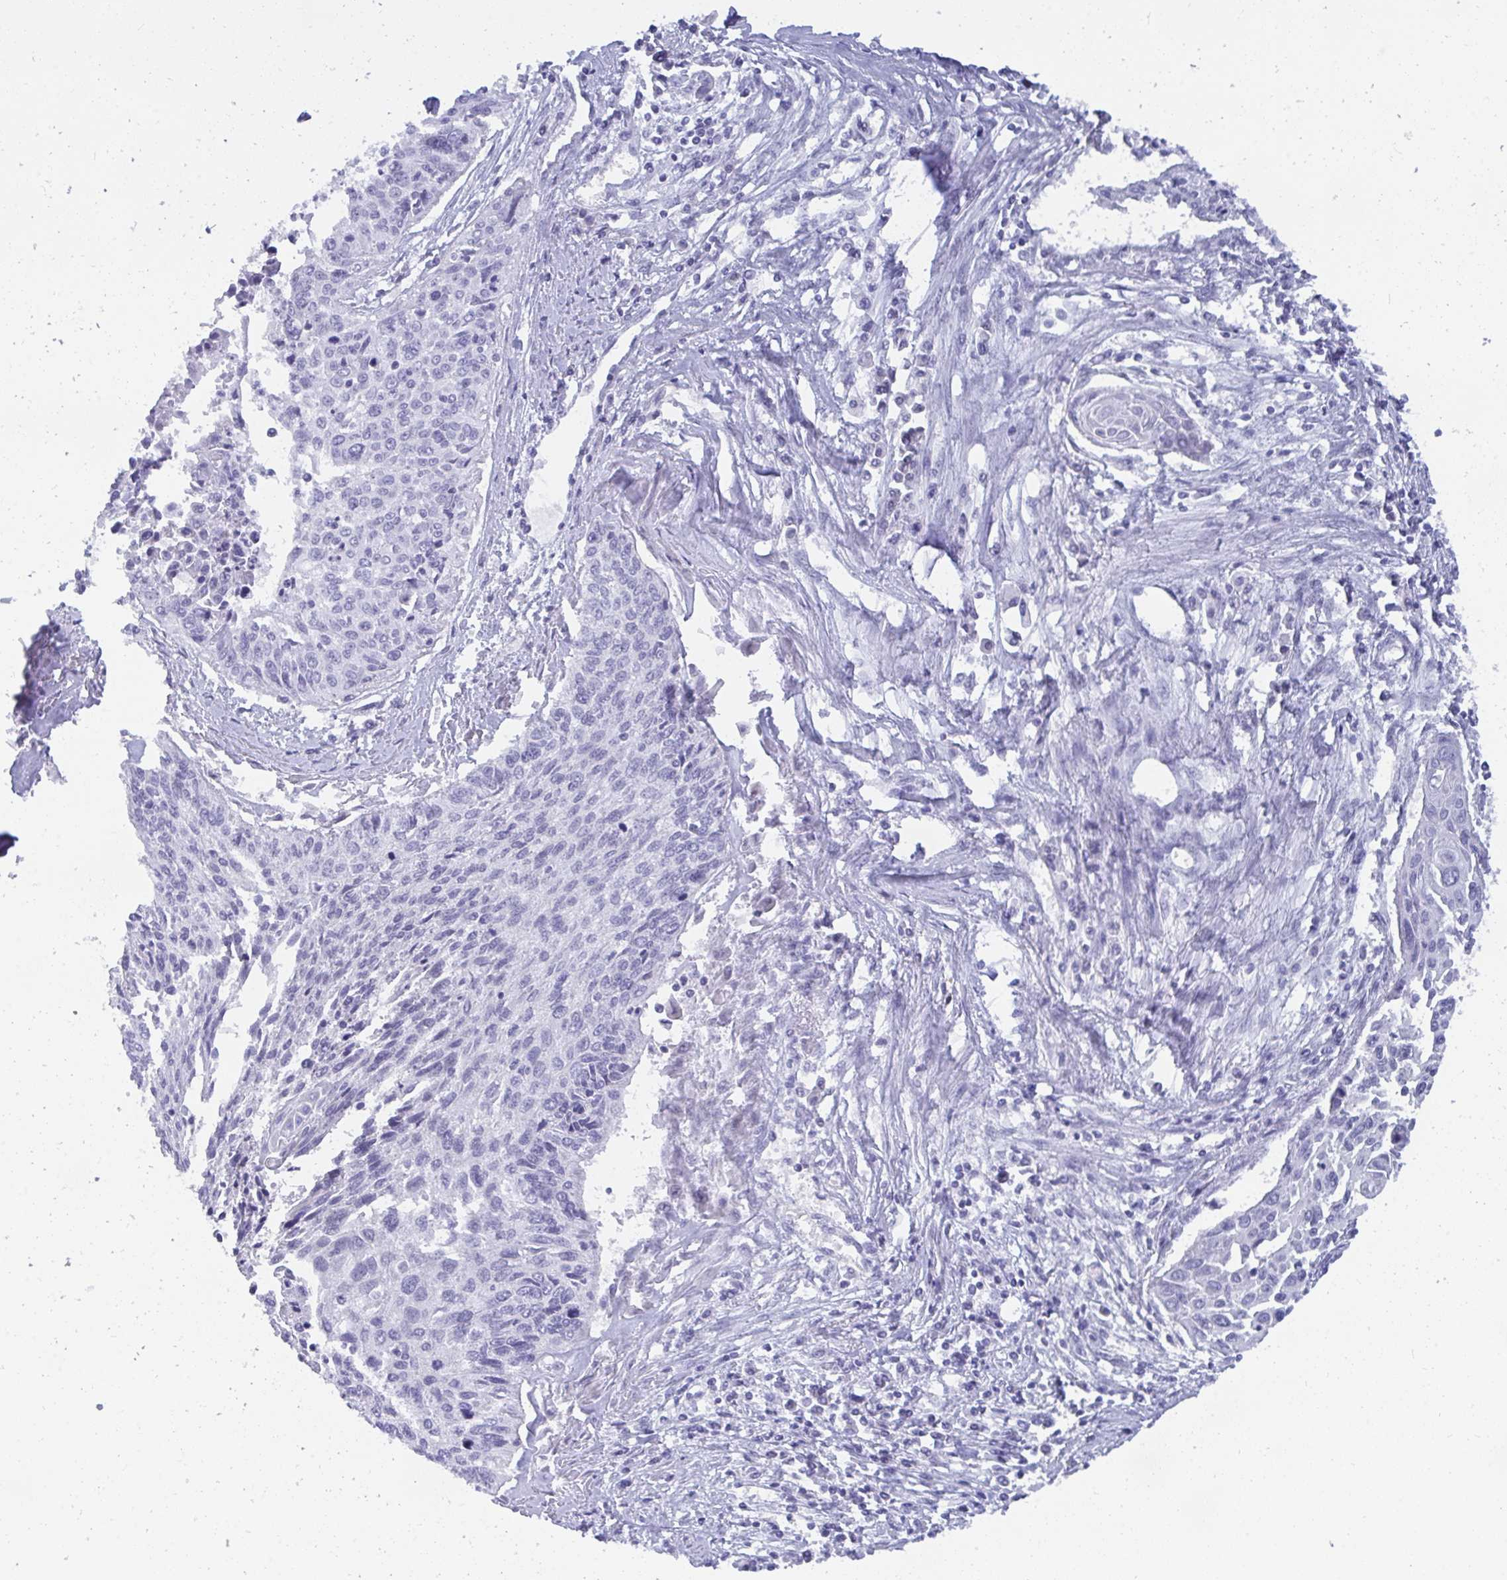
{"staining": {"intensity": "negative", "quantity": "none", "location": "none"}, "tissue": "cervical cancer", "cell_type": "Tumor cells", "image_type": "cancer", "snomed": [{"axis": "morphology", "description": "Squamous cell carcinoma, NOS"}, {"axis": "topography", "description": "Cervix"}], "caption": "Immunohistochemistry of human squamous cell carcinoma (cervical) shows no staining in tumor cells.", "gene": "BMAL2", "patient": {"sex": "female", "age": 55}}